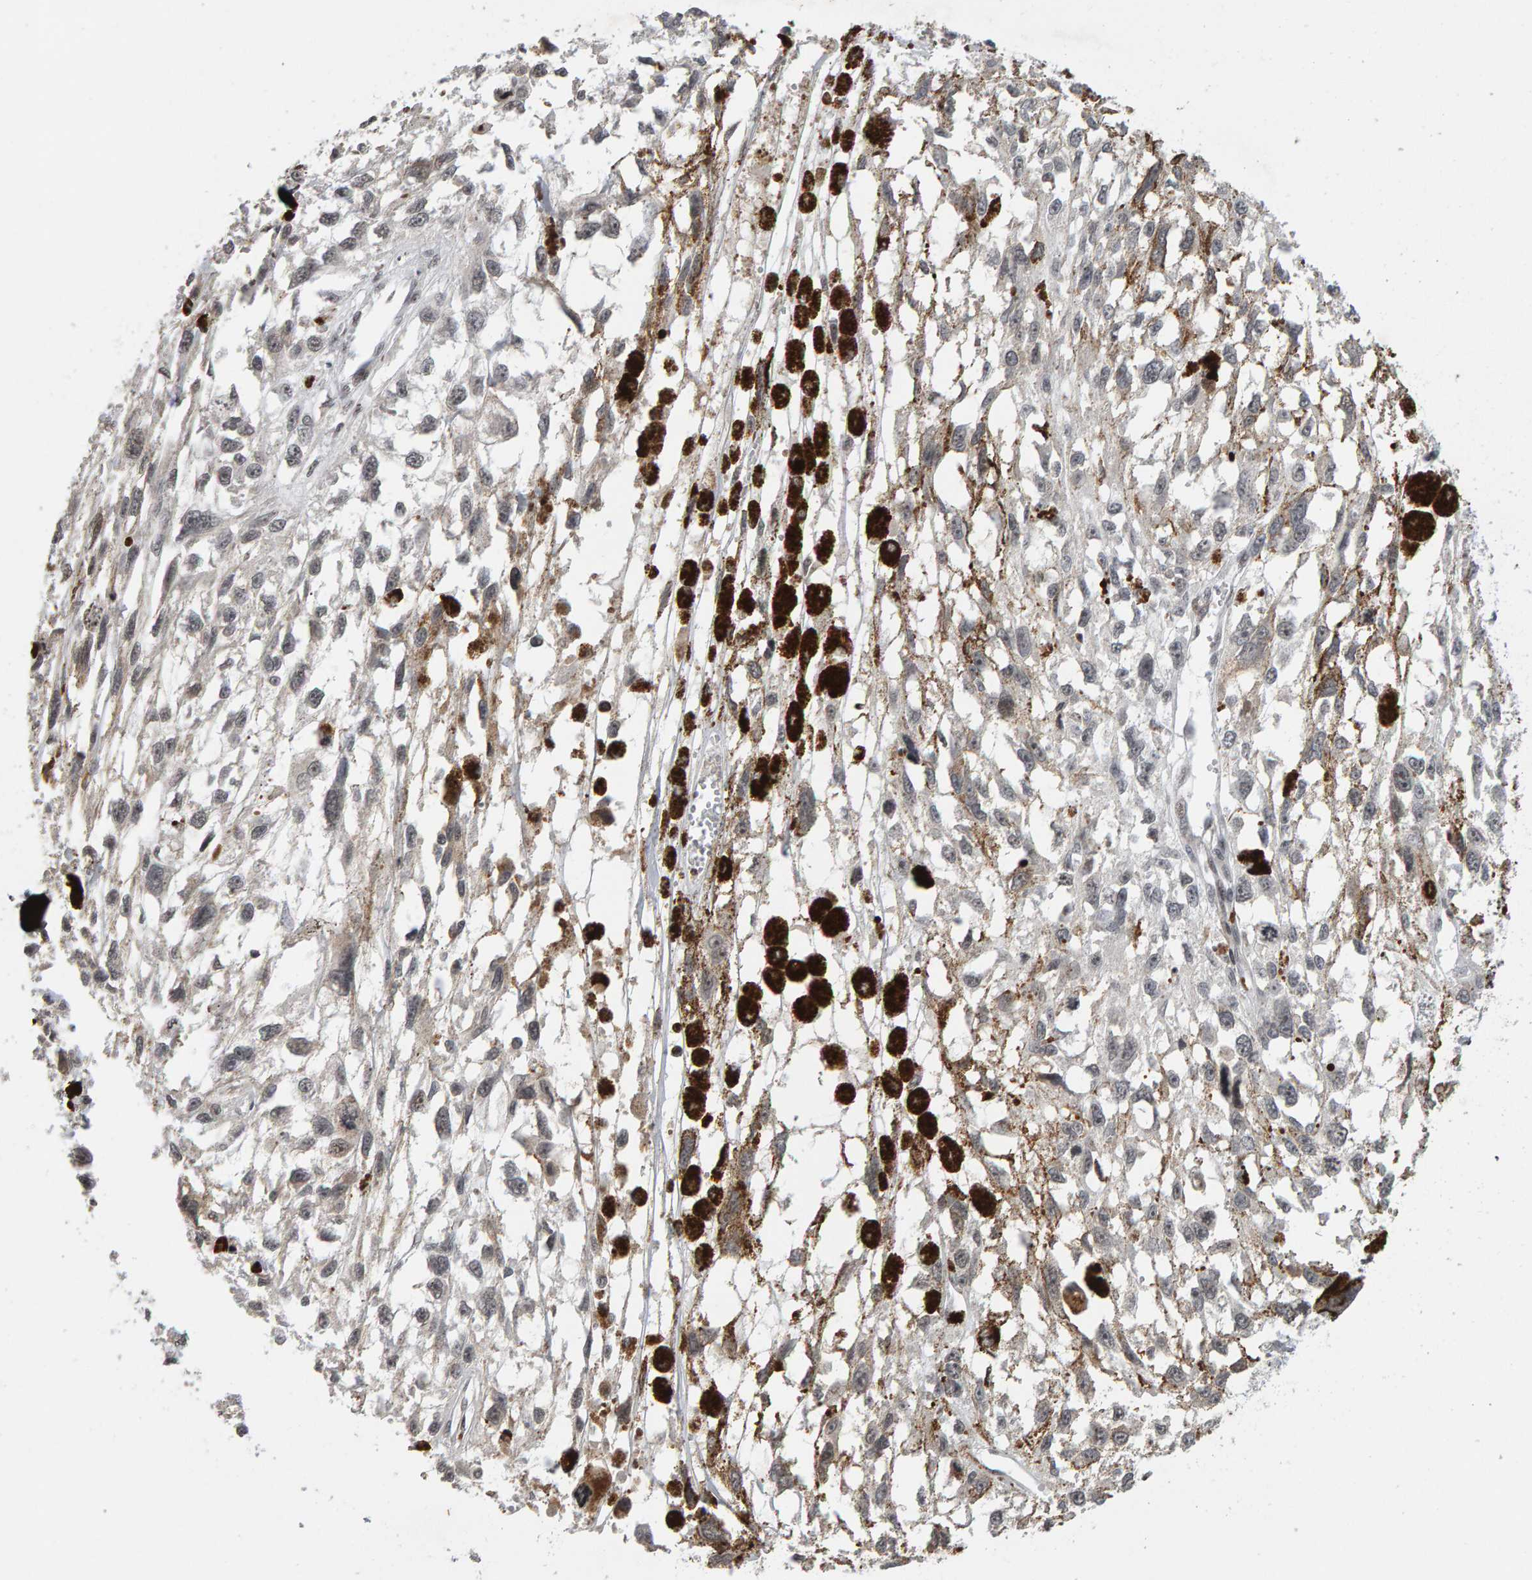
{"staining": {"intensity": "weak", "quantity": "<25%", "location": "nuclear"}, "tissue": "melanoma", "cell_type": "Tumor cells", "image_type": "cancer", "snomed": [{"axis": "morphology", "description": "Malignant melanoma, Metastatic site"}, {"axis": "topography", "description": "Lymph node"}], "caption": "Immunohistochemistry of human malignant melanoma (metastatic site) shows no positivity in tumor cells.", "gene": "TRAM1", "patient": {"sex": "male", "age": 59}}